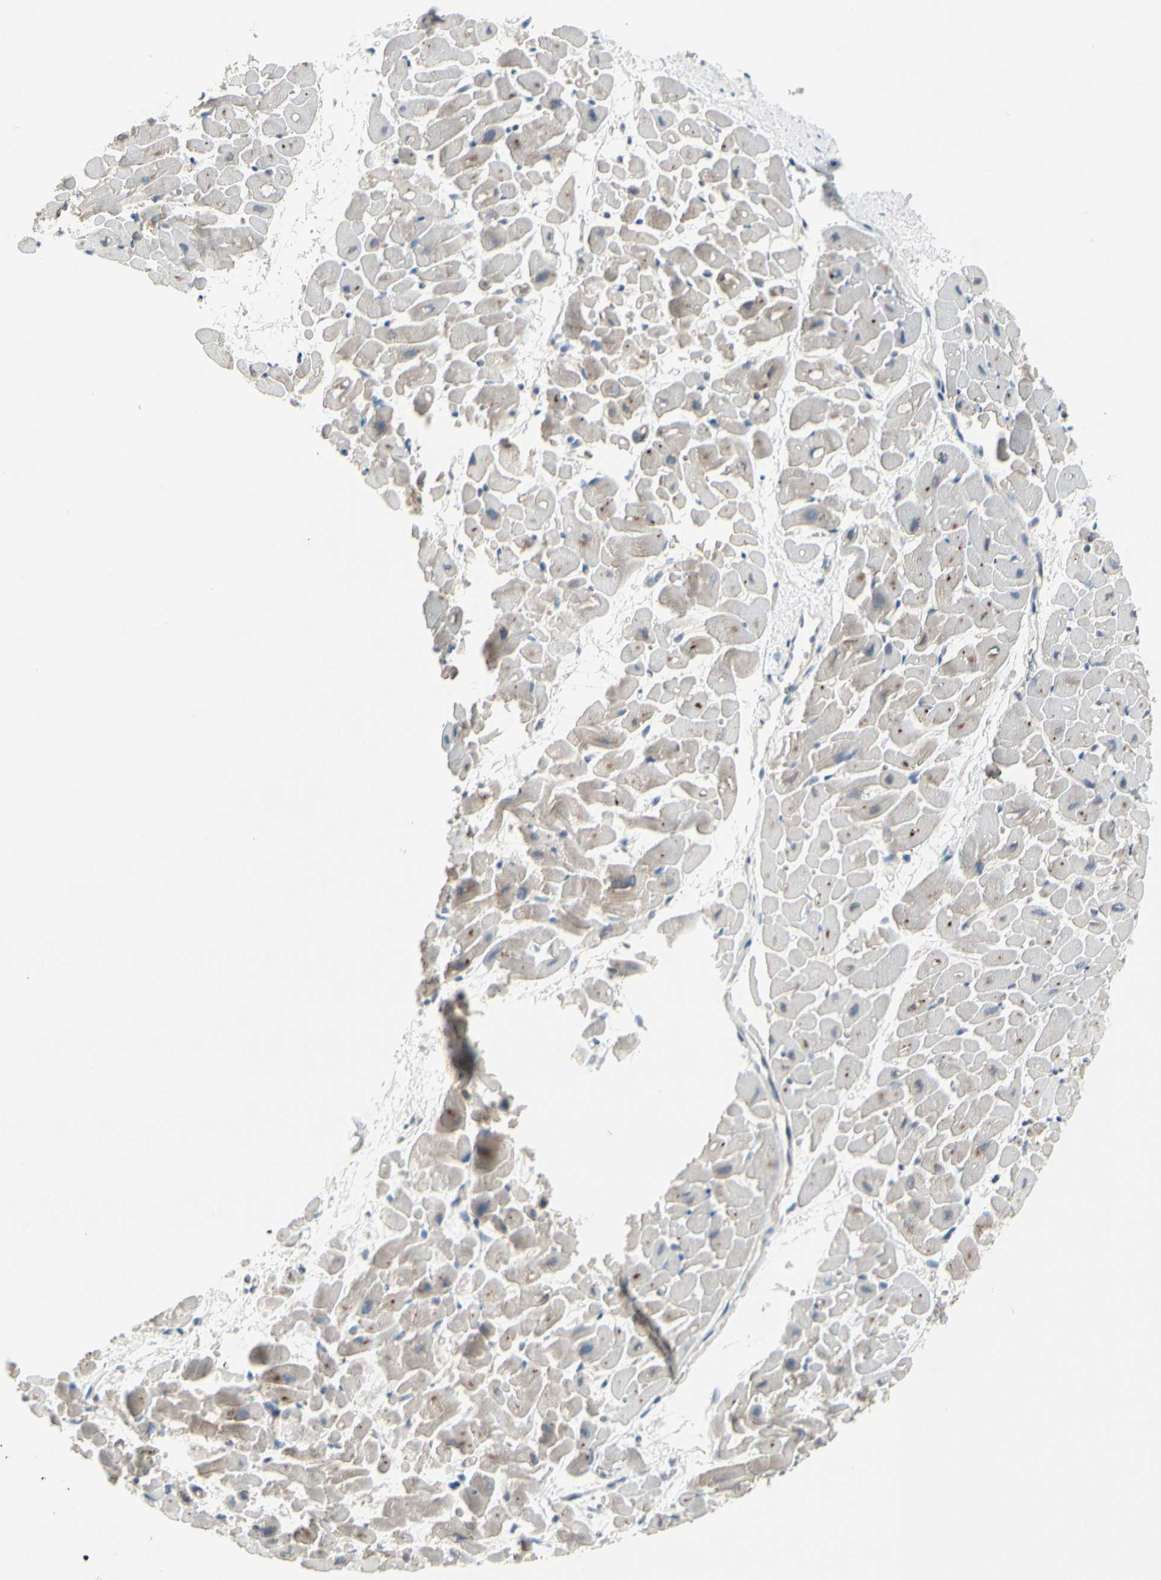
{"staining": {"intensity": "moderate", "quantity": "25%-75%", "location": "cytoplasmic/membranous"}, "tissue": "heart muscle", "cell_type": "Cardiomyocytes", "image_type": "normal", "snomed": [{"axis": "morphology", "description": "Normal tissue, NOS"}, {"axis": "topography", "description": "Heart"}], "caption": "Moderate cytoplasmic/membranous protein positivity is appreciated in approximately 25%-75% of cardiomyocytes in heart muscle. Using DAB (3,3'-diaminobenzidine) (brown) and hematoxylin (blue) stains, captured at high magnification using brightfield microscopy.", "gene": "MAP2", "patient": {"sex": "male", "age": 45}}